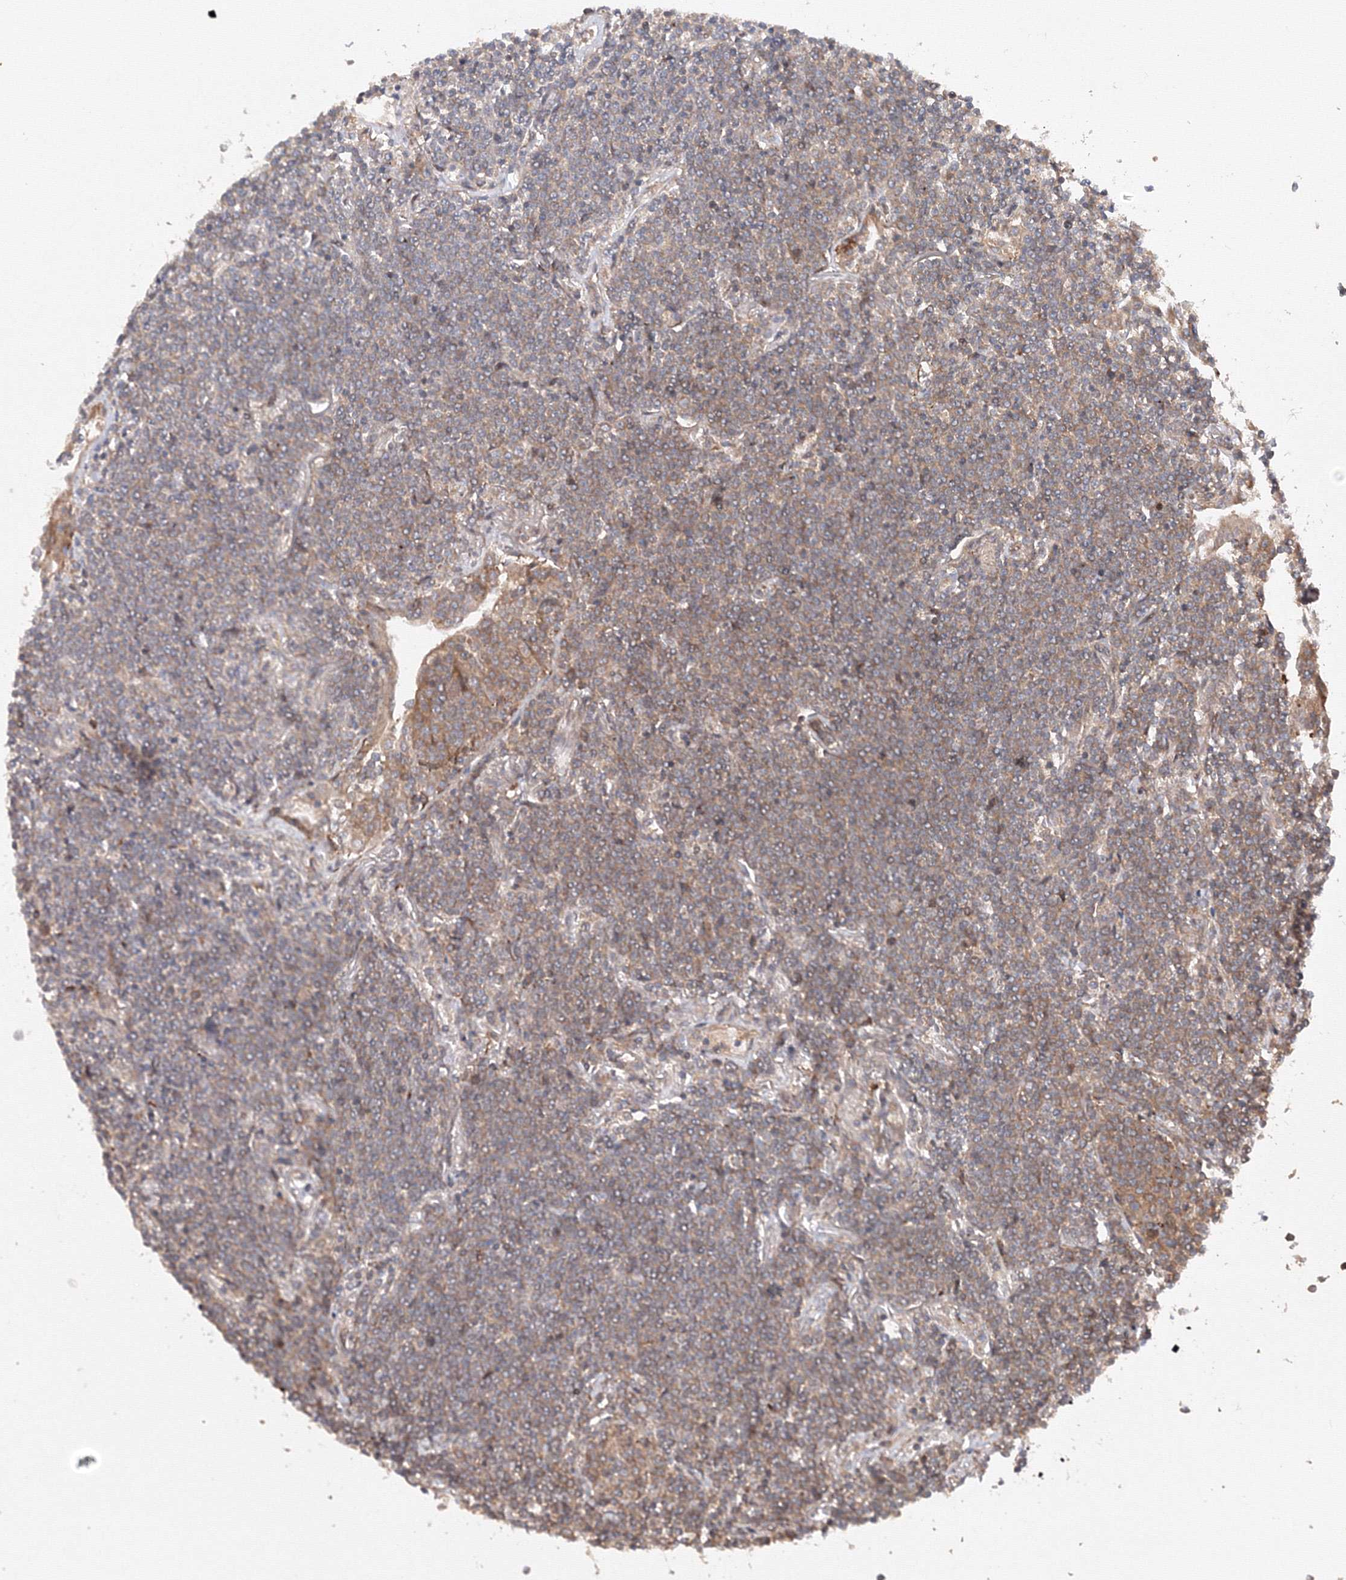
{"staining": {"intensity": "weak", "quantity": "25%-75%", "location": "cytoplasmic/membranous"}, "tissue": "lymphoma", "cell_type": "Tumor cells", "image_type": "cancer", "snomed": [{"axis": "morphology", "description": "Malignant lymphoma, non-Hodgkin's type, Low grade"}, {"axis": "topography", "description": "Lung"}], "caption": "Immunohistochemical staining of low-grade malignant lymphoma, non-Hodgkin's type exhibits weak cytoplasmic/membranous protein expression in approximately 25%-75% of tumor cells.", "gene": "DCTD", "patient": {"sex": "female", "age": 71}}